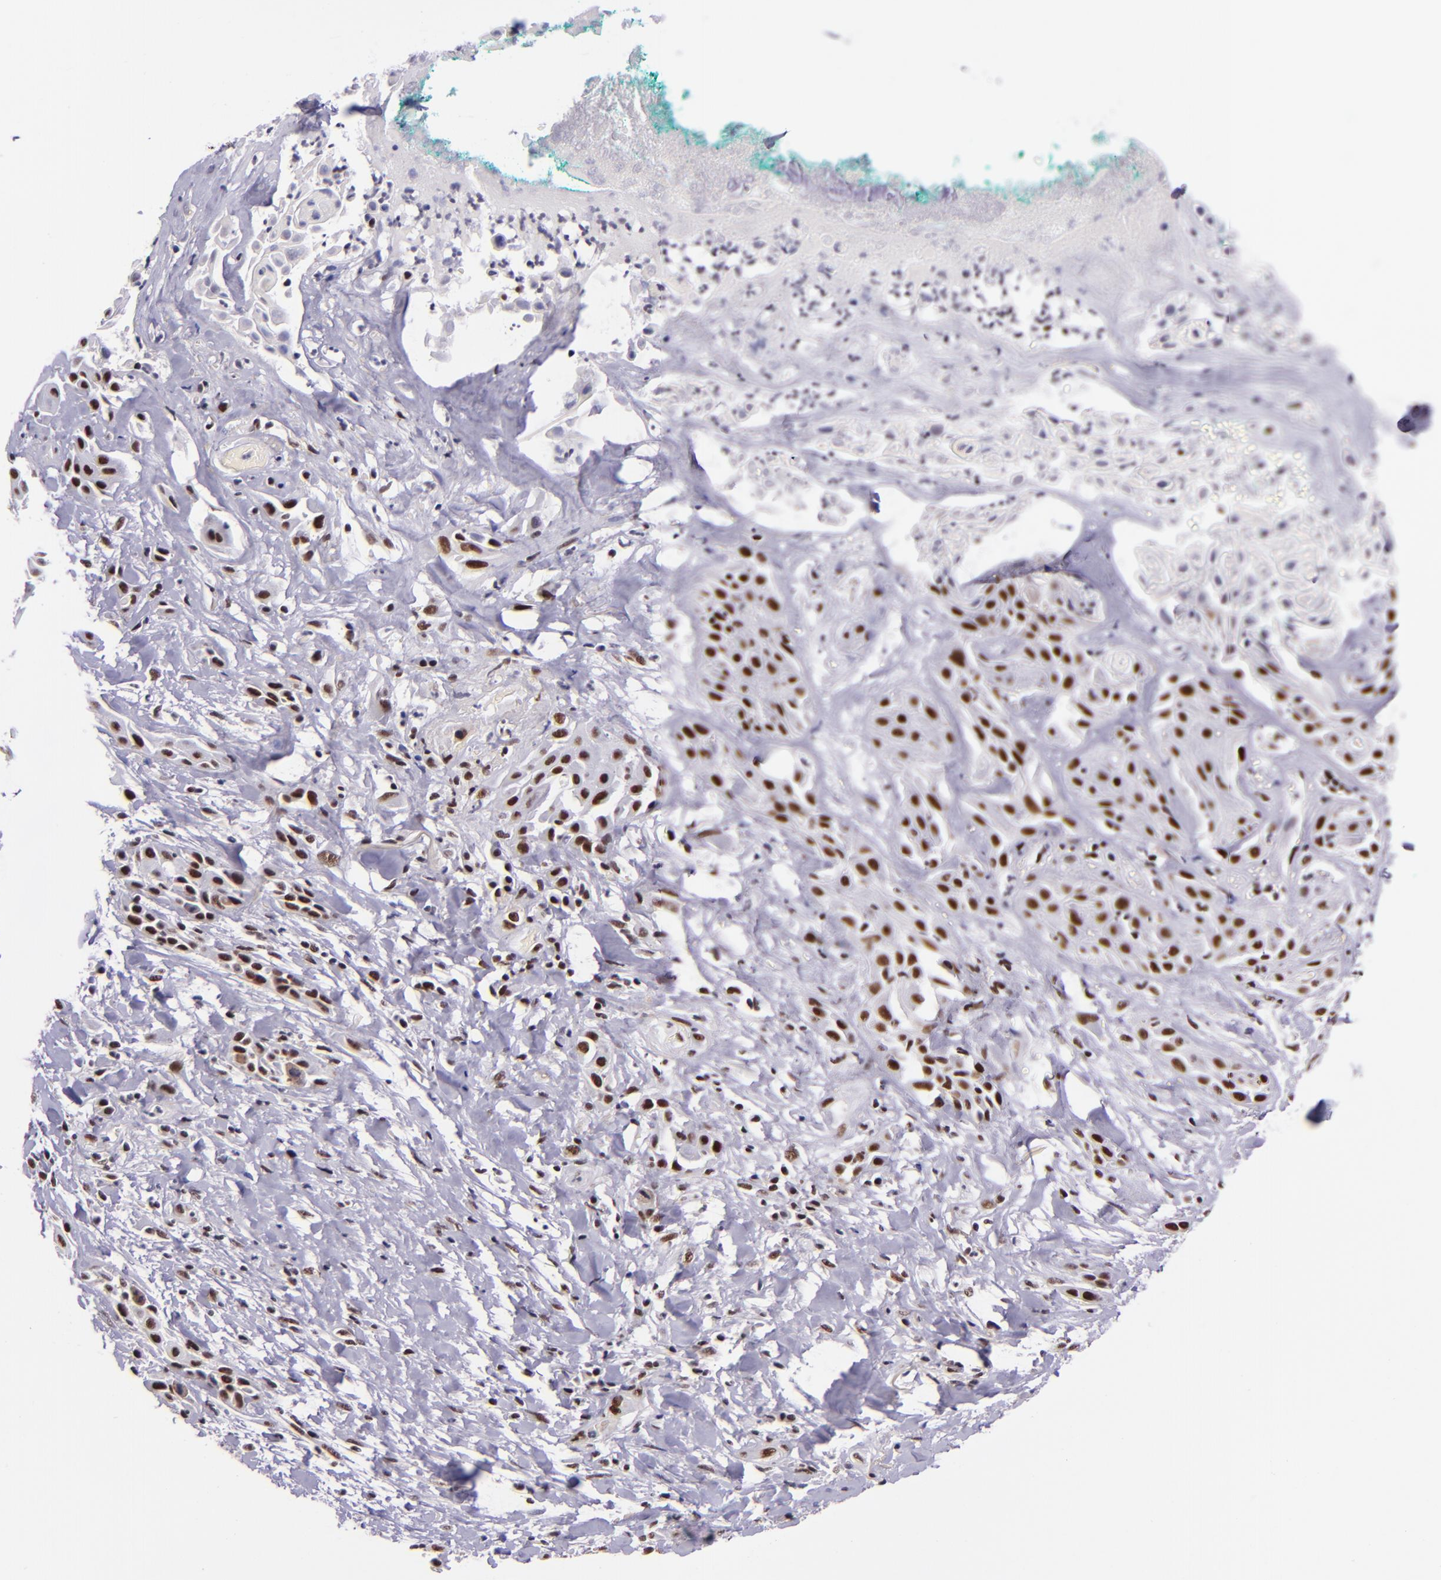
{"staining": {"intensity": "strong", "quantity": ">75%", "location": "nuclear"}, "tissue": "skin cancer", "cell_type": "Tumor cells", "image_type": "cancer", "snomed": [{"axis": "morphology", "description": "Squamous cell carcinoma, NOS"}, {"axis": "topography", "description": "Skin"}, {"axis": "topography", "description": "Anal"}], "caption": "A high-resolution histopathology image shows IHC staining of skin cancer (squamous cell carcinoma), which shows strong nuclear staining in about >75% of tumor cells.", "gene": "GPKOW", "patient": {"sex": "male", "age": 64}}